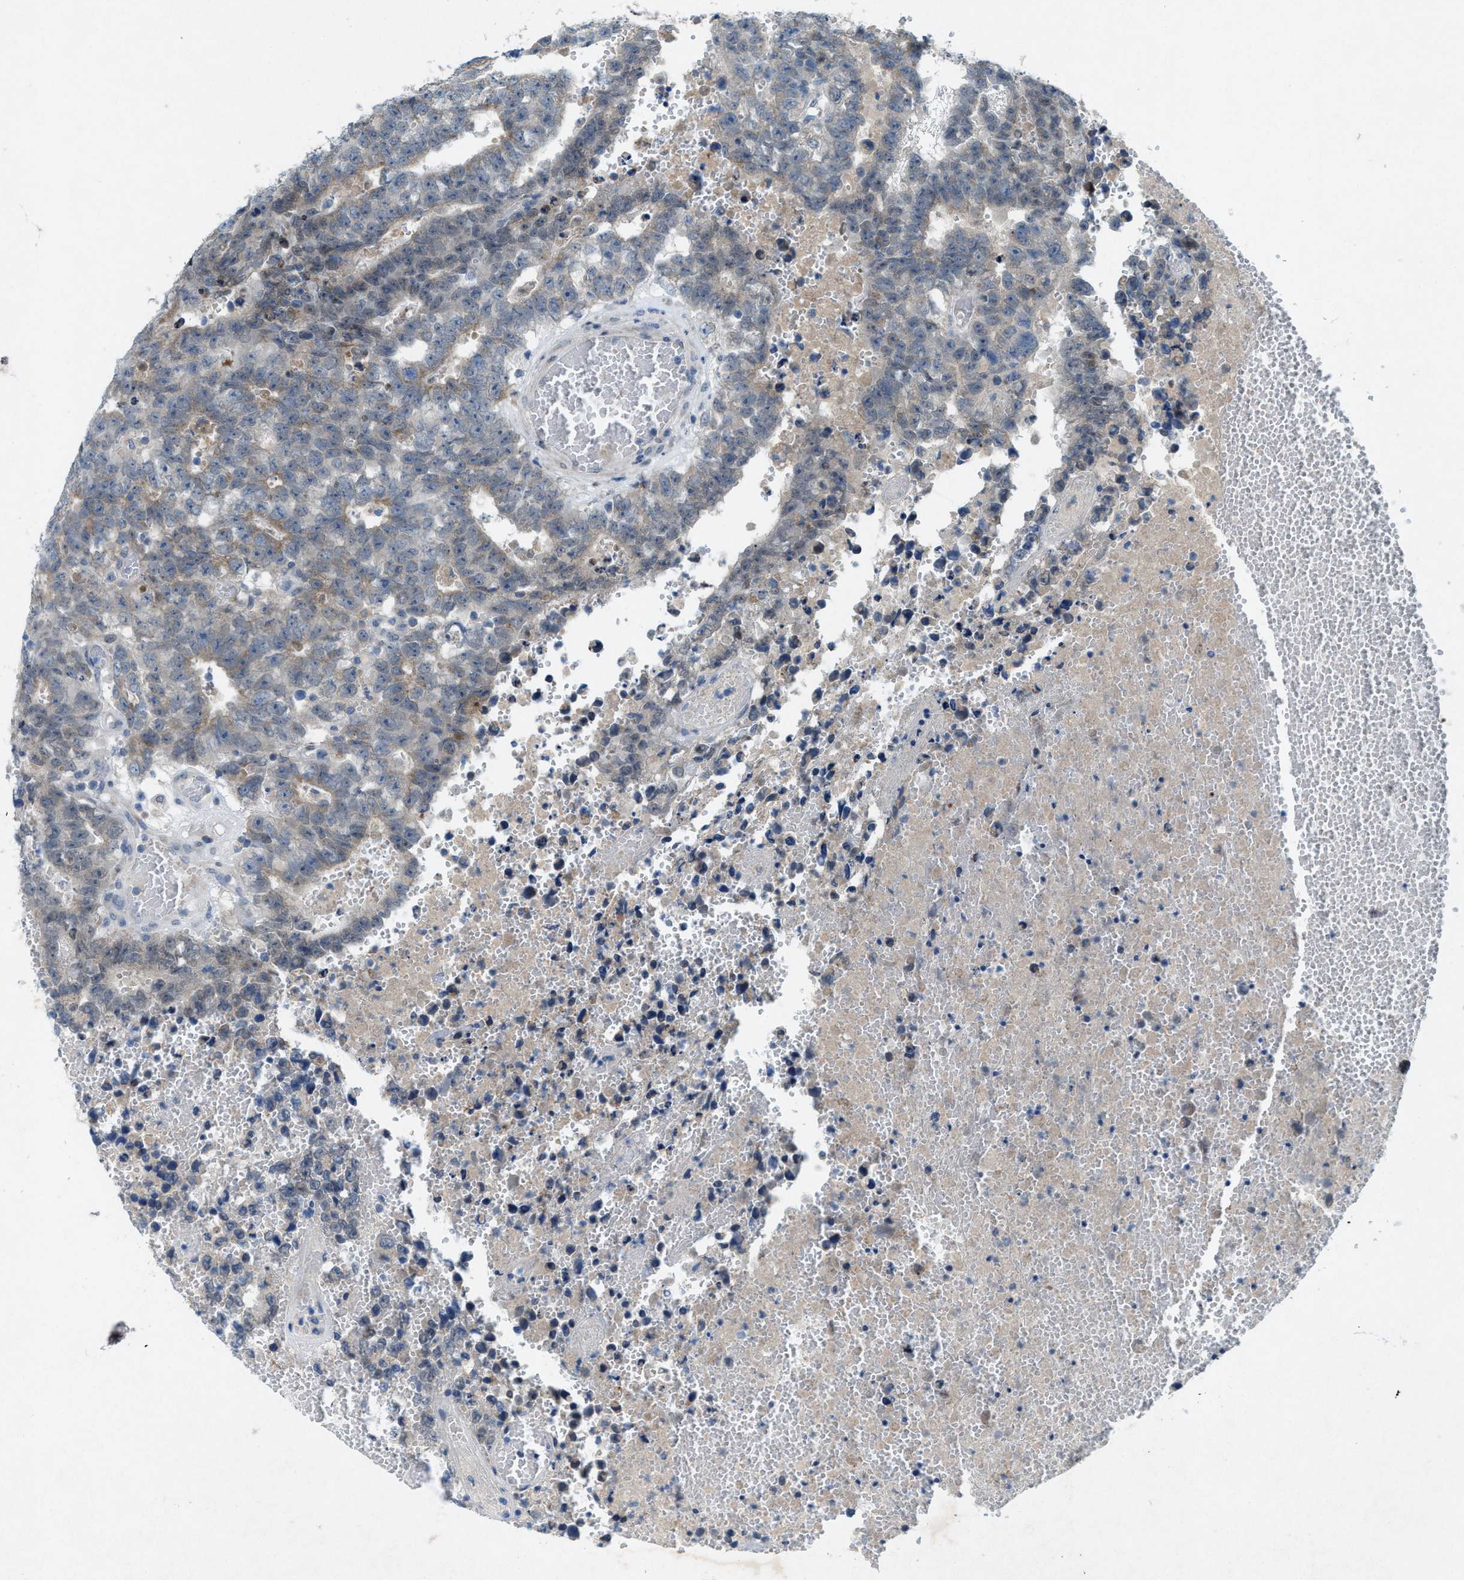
{"staining": {"intensity": "weak", "quantity": "<25%", "location": "cytoplasmic/membranous"}, "tissue": "testis cancer", "cell_type": "Tumor cells", "image_type": "cancer", "snomed": [{"axis": "morphology", "description": "Carcinoma, Embryonal, NOS"}, {"axis": "topography", "description": "Testis"}], "caption": "This is an IHC micrograph of testis cancer. There is no expression in tumor cells.", "gene": "URGCP", "patient": {"sex": "male", "age": 25}}